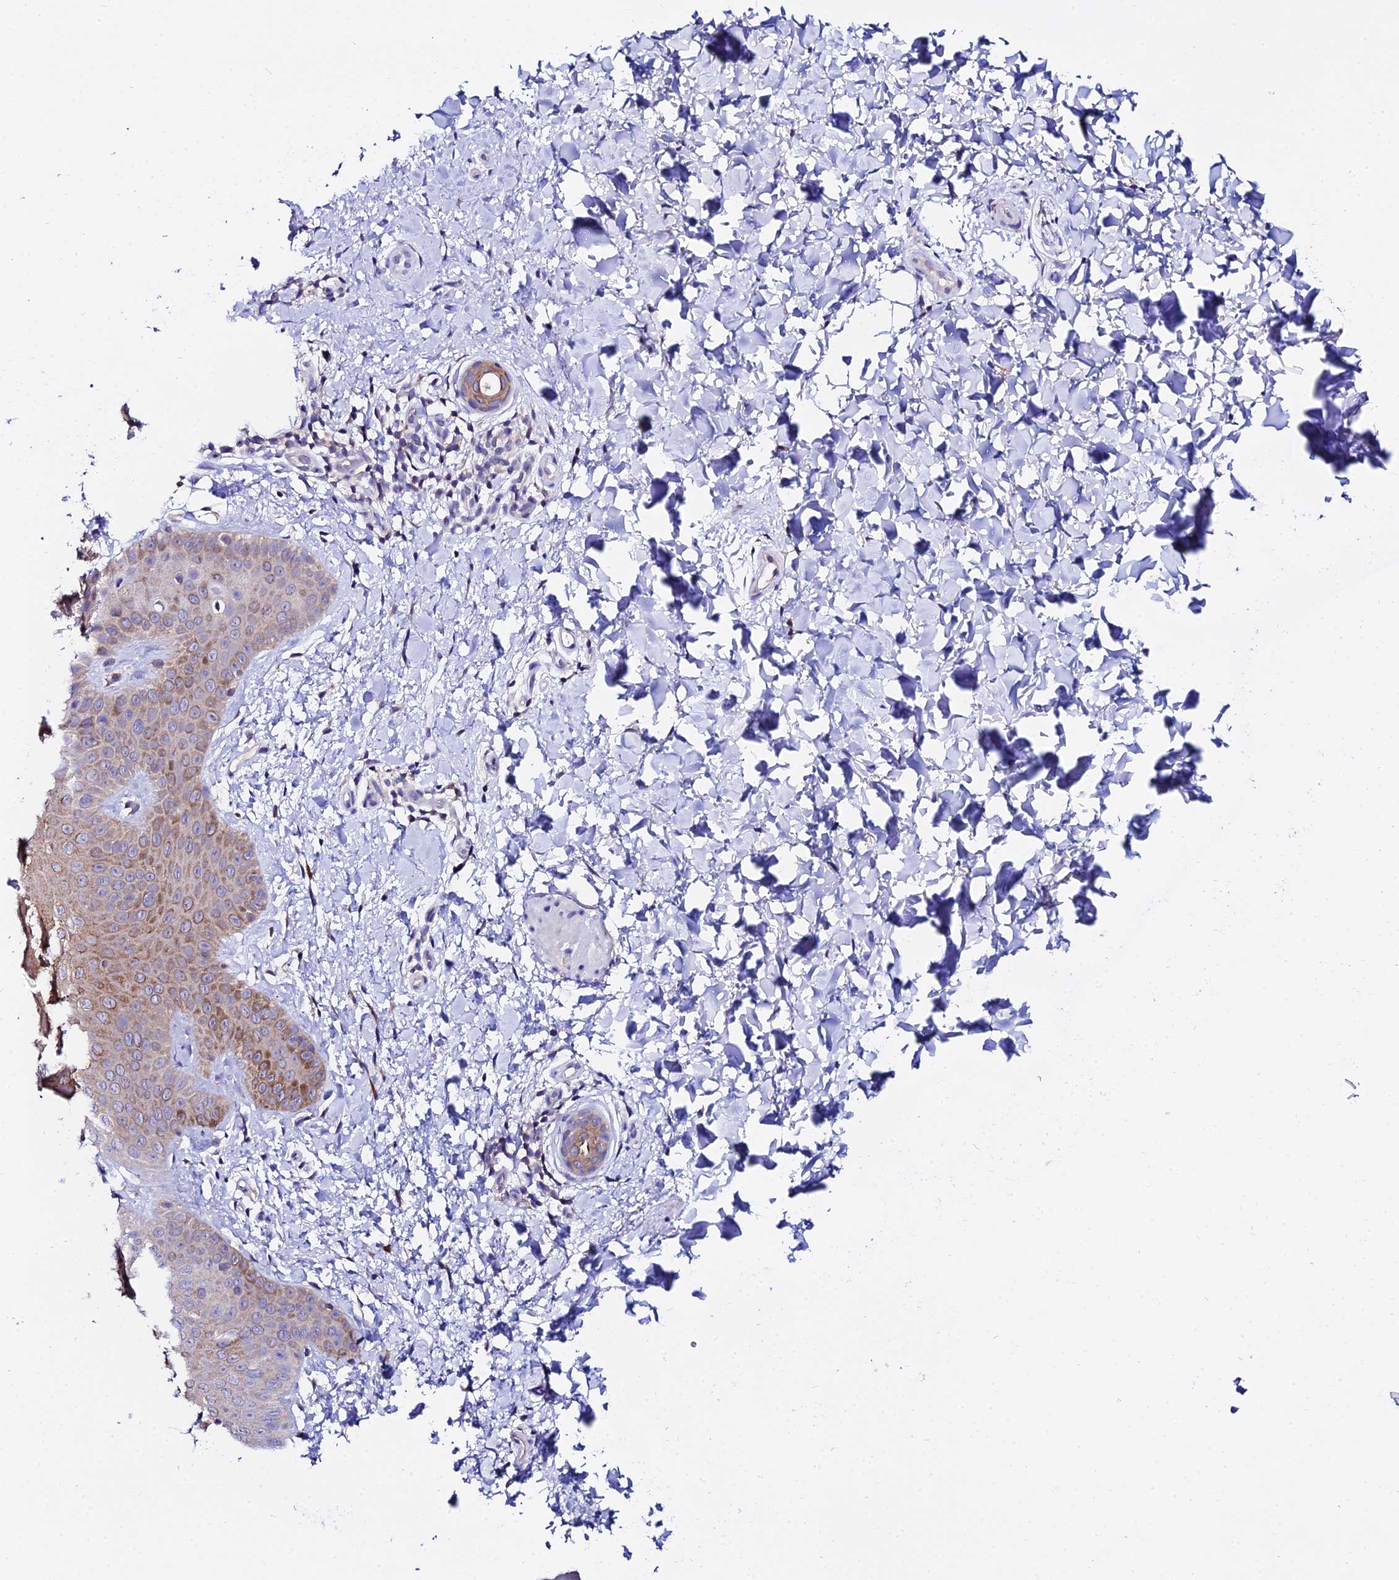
{"staining": {"intensity": "moderate", "quantity": "25%-75%", "location": "cytoplasmic/membranous"}, "tissue": "skin", "cell_type": "Epidermal cells", "image_type": "normal", "snomed": [{"axis": "morphology", "description": "Normal tissue, NOS"}, {"axis": "morphology", "description": "Neoplasm, malignant, NOS"}, {"axis": "topography", "description": "Anal"}], "caption": "Protein expression analysis of normal skin displays moderate cytoplasmic/membranous expression in approximately 25%-75% of epidermal cells. The staining was performed using DAB, with brown indicating positive protein expression. Nuclei are stained blue with hematoxylin.", "gene": "ATG16L2", "patient": {"sex": "male", "age": 47}}